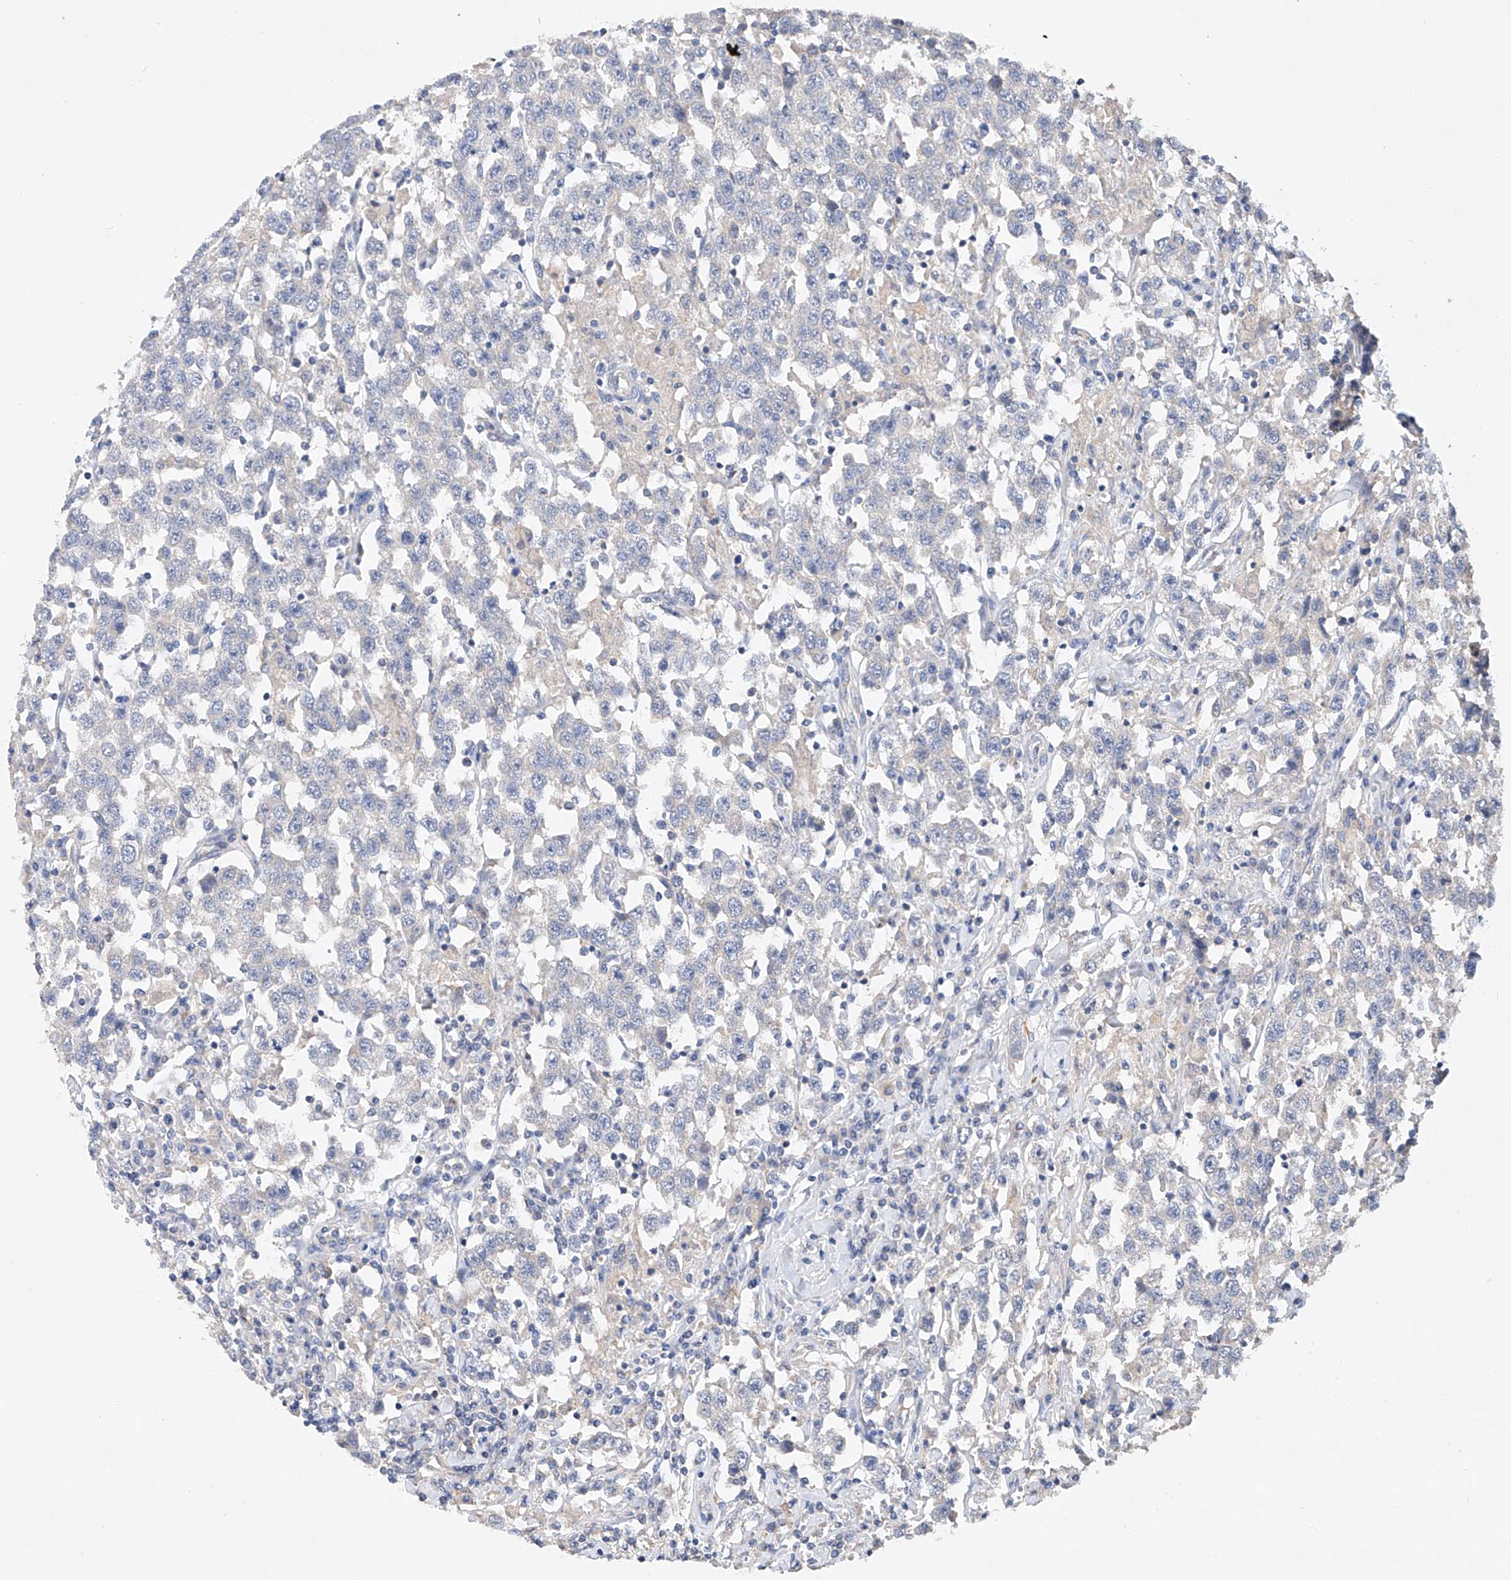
{"staining": {"intensity": "negative", "quantity": "none", "location": "none"}, "tissue": "testis cancer", "cell_type": "Tumor cells", "image_type": "cancer", "snomed": [{"axis": "morphology", "description": "Seminoma, NOS"}, {"axis": "topography", "description": "Testis"}], "caption": "A high-resolution photomicrograph shows immunohistochemistry staining of testis cancer, which displays no significant staining in tumor cells. Nuclei are stained in blue.", "gene": "AMD1", "patient": {"sex": "male", "age": 41}}